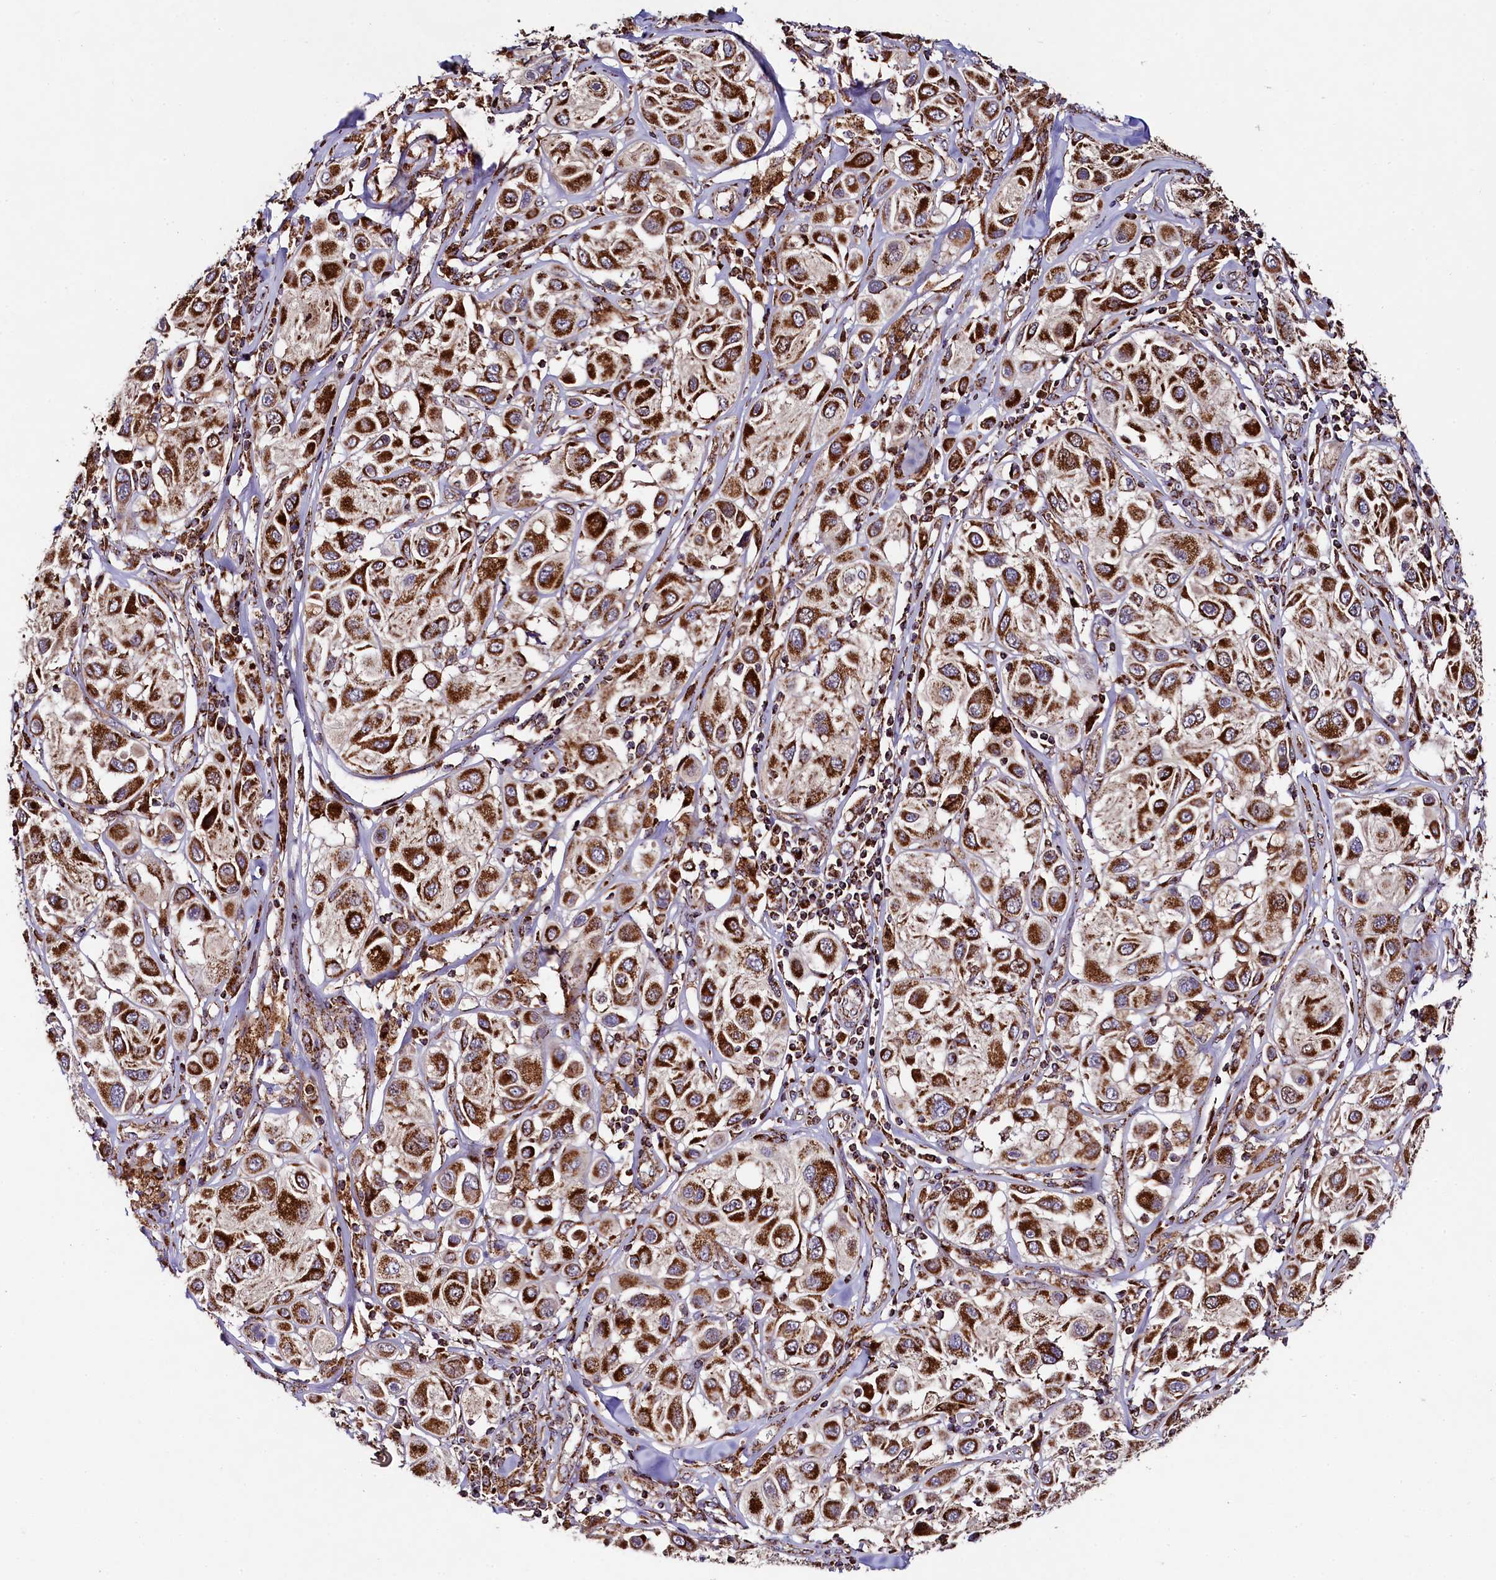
{"staining": {"intensity": "strong", "quantity": ">75%", "location": "cytoplasmic/membranous"}, "tissue": "melanoma", "cell_type": "Tumor cells", "image_type": "cancer", "snomed": [{"axis": "morphology", "description": "Malignant melanoma, Metastatic site"}, {"axis": "topography", "description": "Skin"}], "caption": "Immunohistochemistry (IHC) of human melanoma shows high levels of strong cytoplasmic/membranous staining in about >75% of tumor cells.", "gene": "CLYBL", "patient": {"sex": "male", "age": 41}}